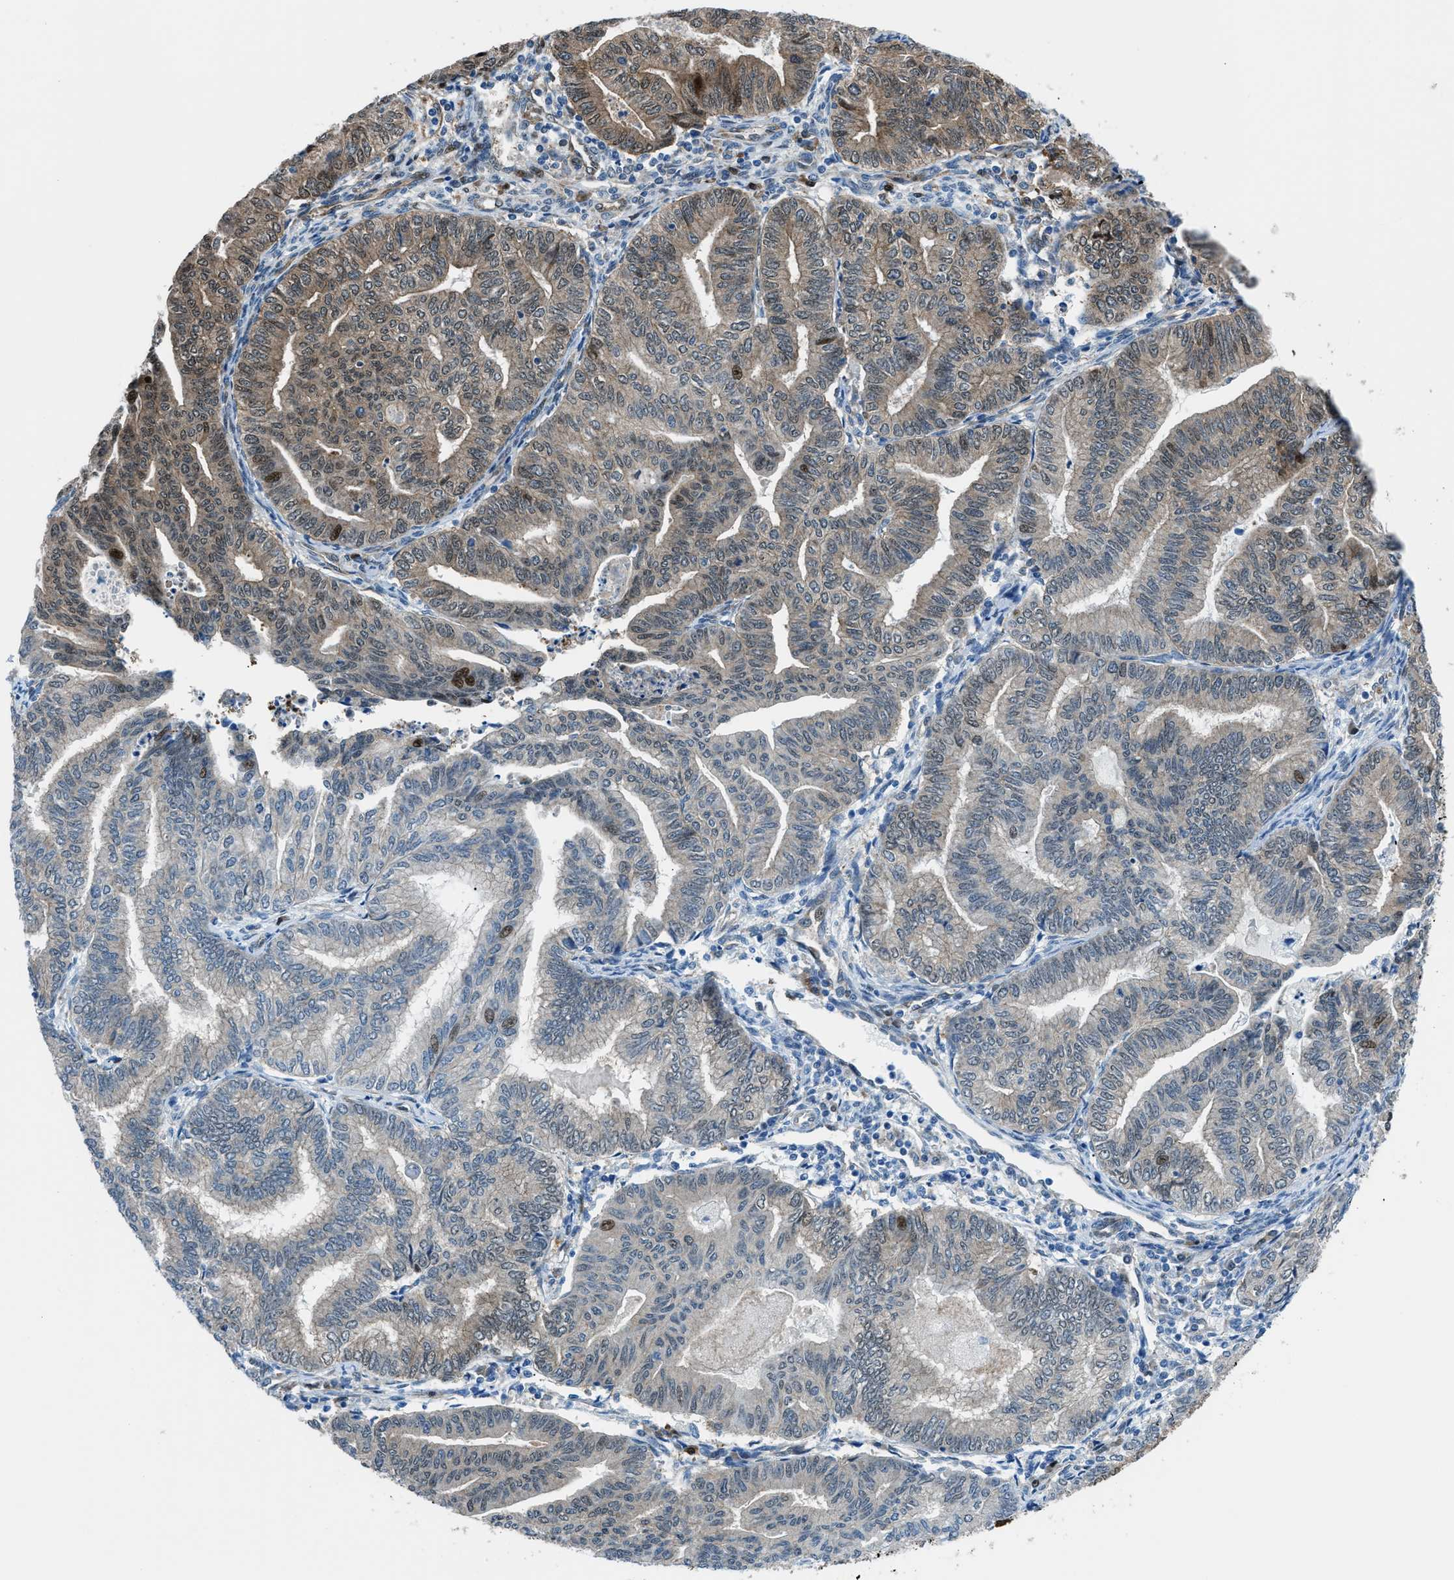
{"staining": {"intensity": "moderate", "quantity": ">75%", "location": "cytoplasmic/membranous,nuclear"}, "tissue": "endometrial cancer", "cell_type": "Tumor cells", "image_type": "cancer", "snomed": [{"axis": "morphology", "description": "Adenocarcinoma, NOS"}, {"axis": "topography", "description": "Endometrium"}], "caption": "The micrograph demonstrates staining of endometrial cancer, revealing moderate cytoplasmic/membranous and nuclear protein positivity (brown color) within tumor cells. Using DAB (3,3'-diaminobenzidine) (brown) and hematoxylin (blue) stains, captured at high magnification using brightfield microscopy.", "gene": "YWHAE", "patient": {"sex": "female", "age": 79}}